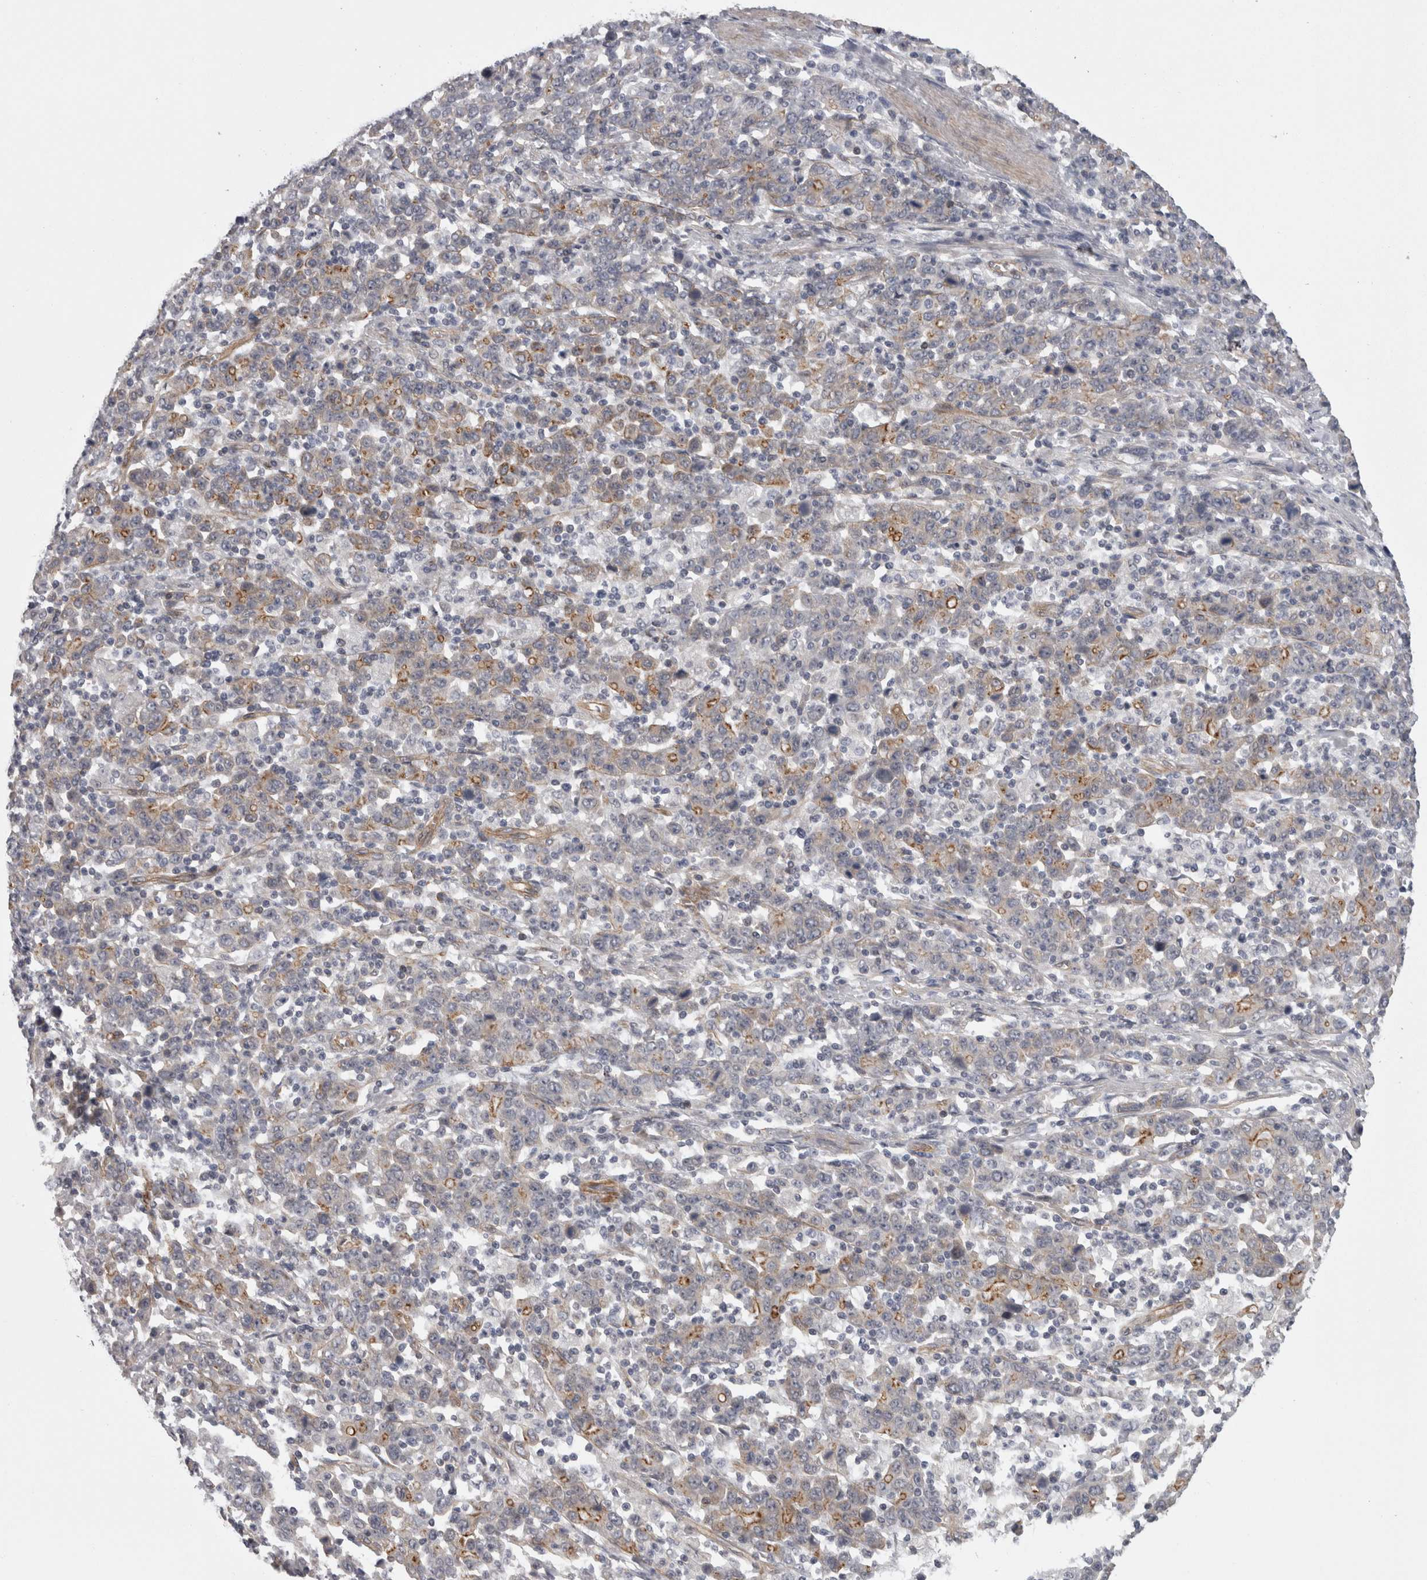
{"staining": {"intensity": "moderate", "quantity": "<25%", "location": "cytoplasmic/membranous"}, "tissue": "stomach cancer", "cell_type": "Tumor cells", "image_type": "cancer", "snomed": [{"axis": "morphology", "description": "Adenocarcinoma, NOS"}, {"axis": "topography", "description": "Stomach, upper"}], "caption": "The micrograph exhibits staining of adenocarcinoma (stomach), revealing moderate cytoplasmic/membranous protein expression (brown color) within tumor cells.", "gene": "RMDN1", "patient": {"sex": "male", "age": 69}}